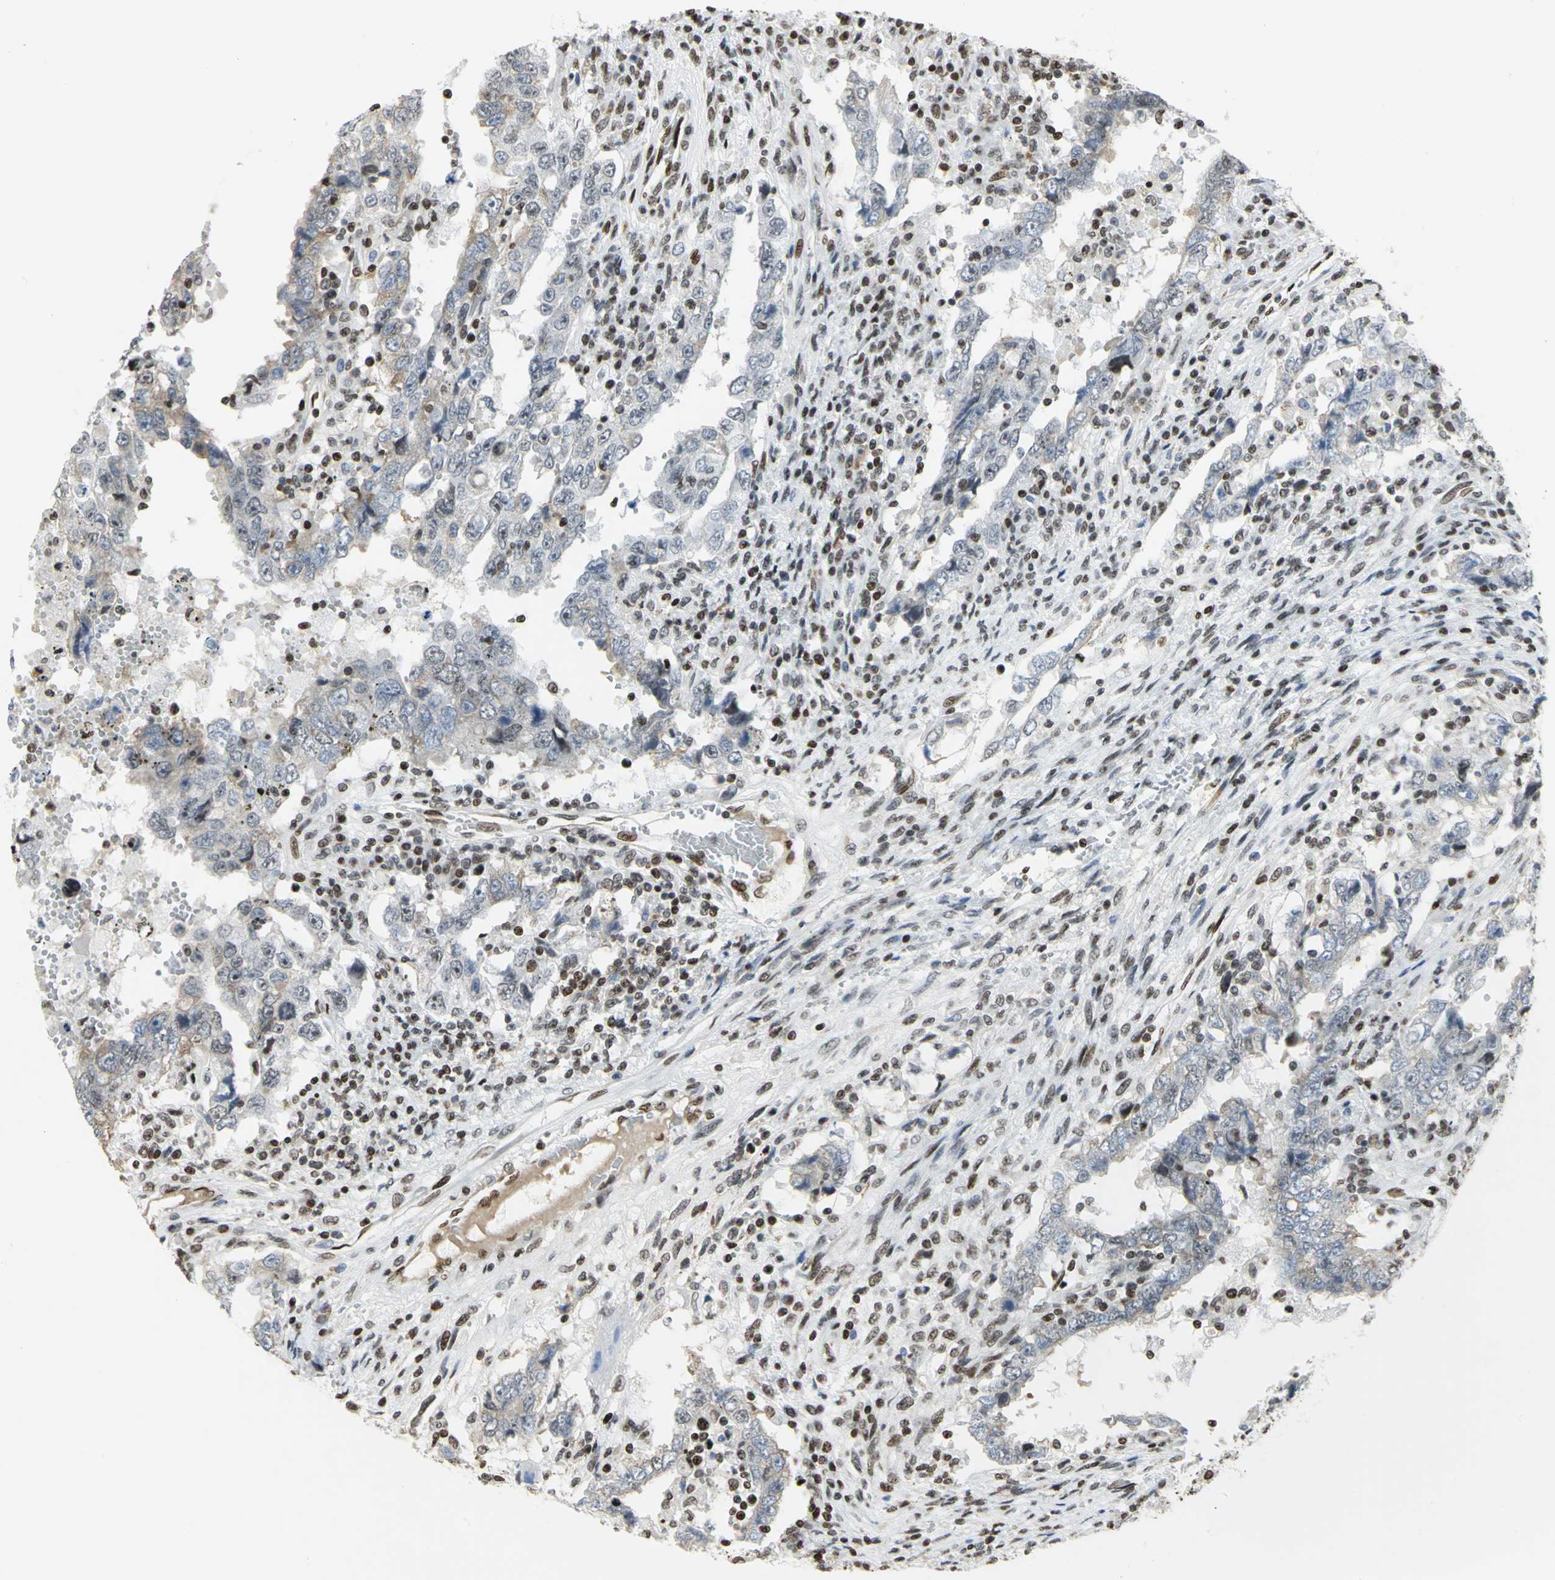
{"staining": {"intensity": "weak", "quantity": "25%-75%", "location": "cytoplasmic/membranous"}, "tissue": "testis cancer", "cell_type": "Tumor cells", "image_type": "cancer", "snomed": [{"axis": "morphology", "description": "Carcinoma, Embryonal, NOS"}, {"axis": "topography", "description": "Testis"}], "caption": "A high-resolution micrograph shows immunohistochemistry staining of testis cancer, which exhibits weak cytoplasmic/membranous staining in approximately 25%-75% of tumor cells. Using DAB (brown) and hematoxylin (blue) stains, captured at high magnification using brightfield microscopy.", "gene": "HMGB1", "patient": {"sex": "male", "age": 26}}